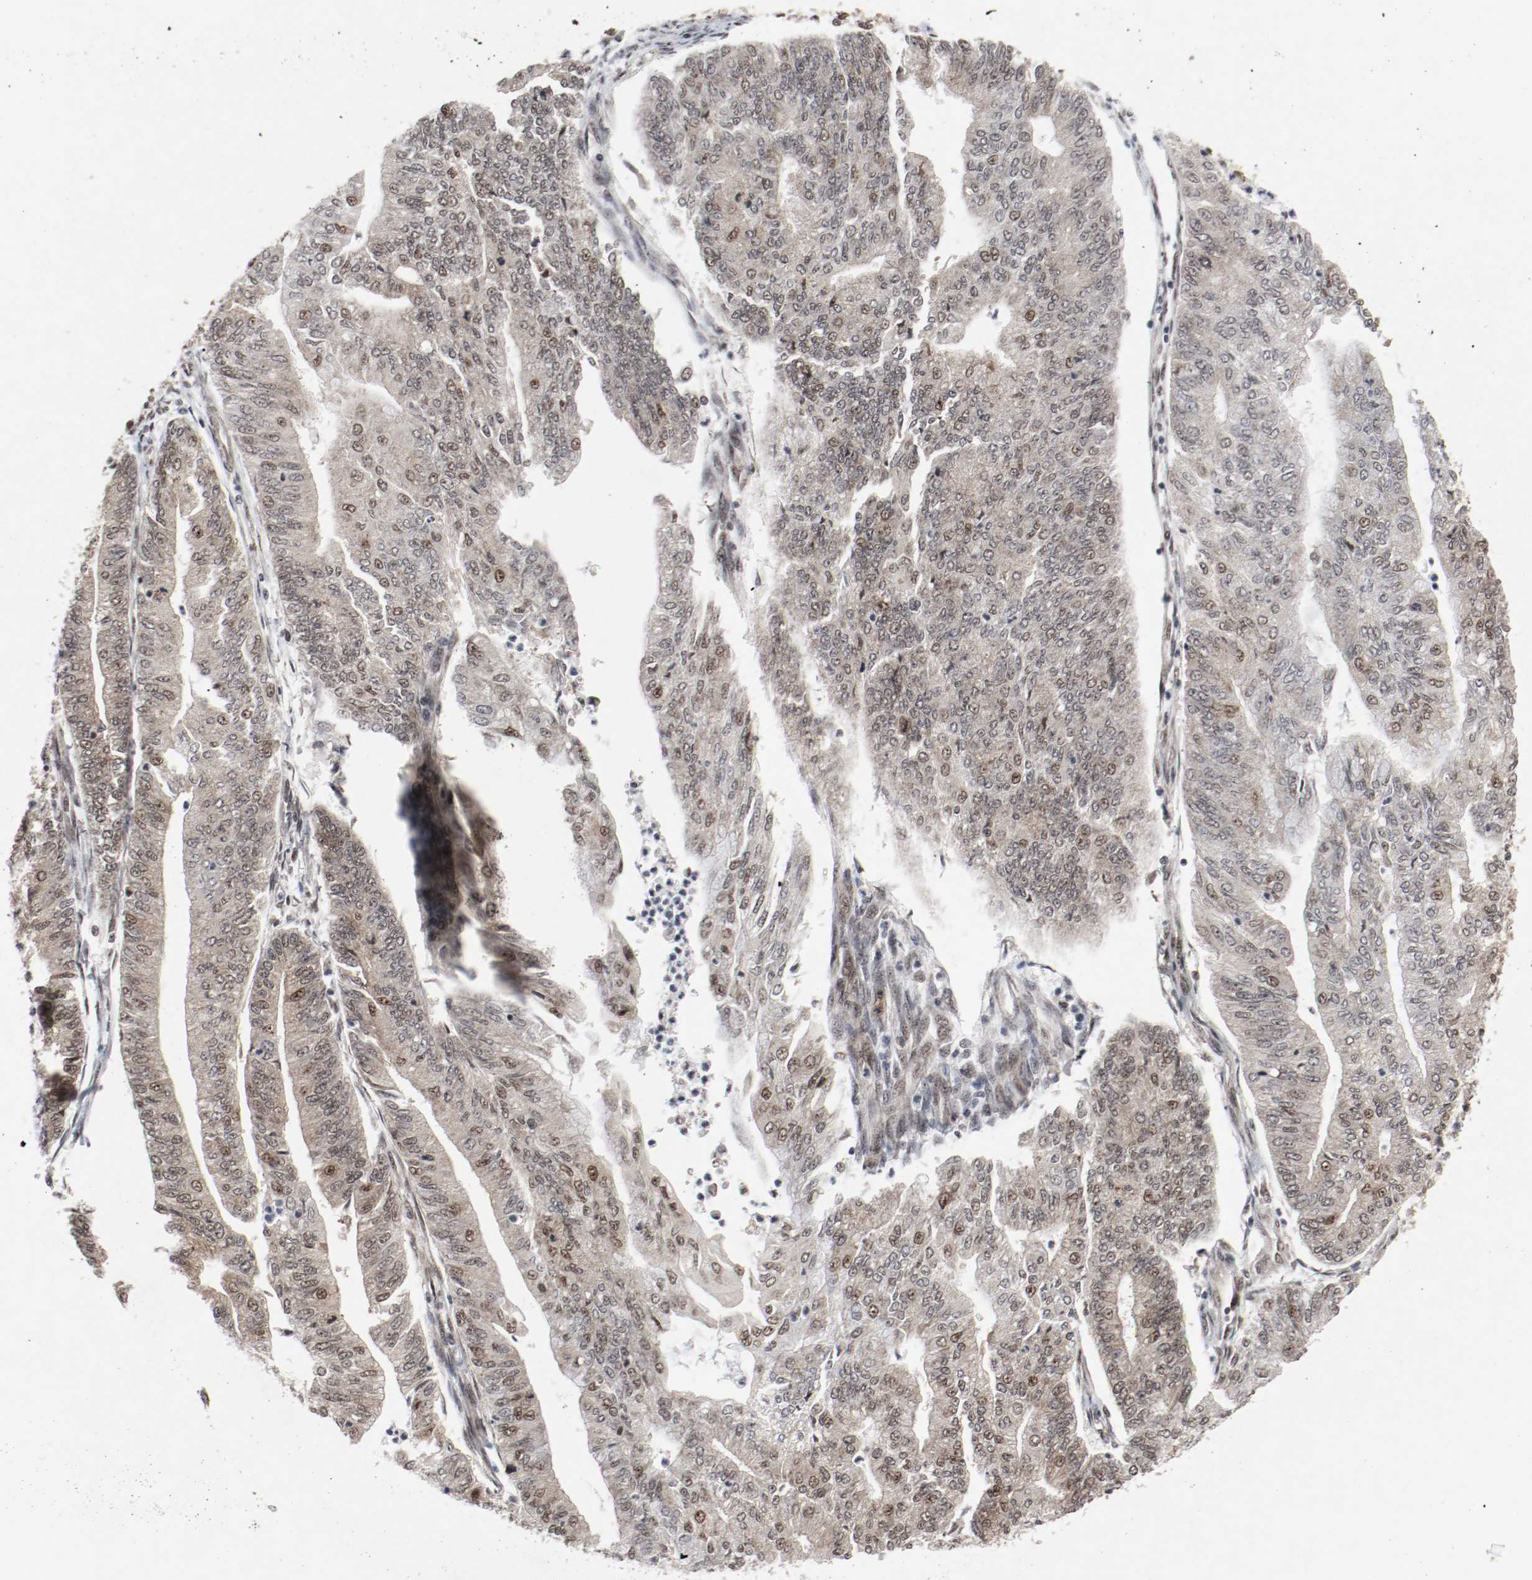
{"staining": {"intensity": "moderate", "quantity": ">75%", "location": "cytoplasmic/membranous,nuclear"}, "tissue": "endometrial cancer", "cell_type": "Tumor cells", "image_type": "cancer", "snomed": [{"axis": "morphology", "description": "Adenocarcinoma, NOS"}, {"axis": "topography", "description": "Endometrium"}], "caption": "A micrograph of human endometrial cancer stained for a protein exhibits moderate cytoplasmic/membranous and nuclear brown staining in tumor cells.", "gene": "CSNK2B", "patient": {"sex": "female", "age": 59}}